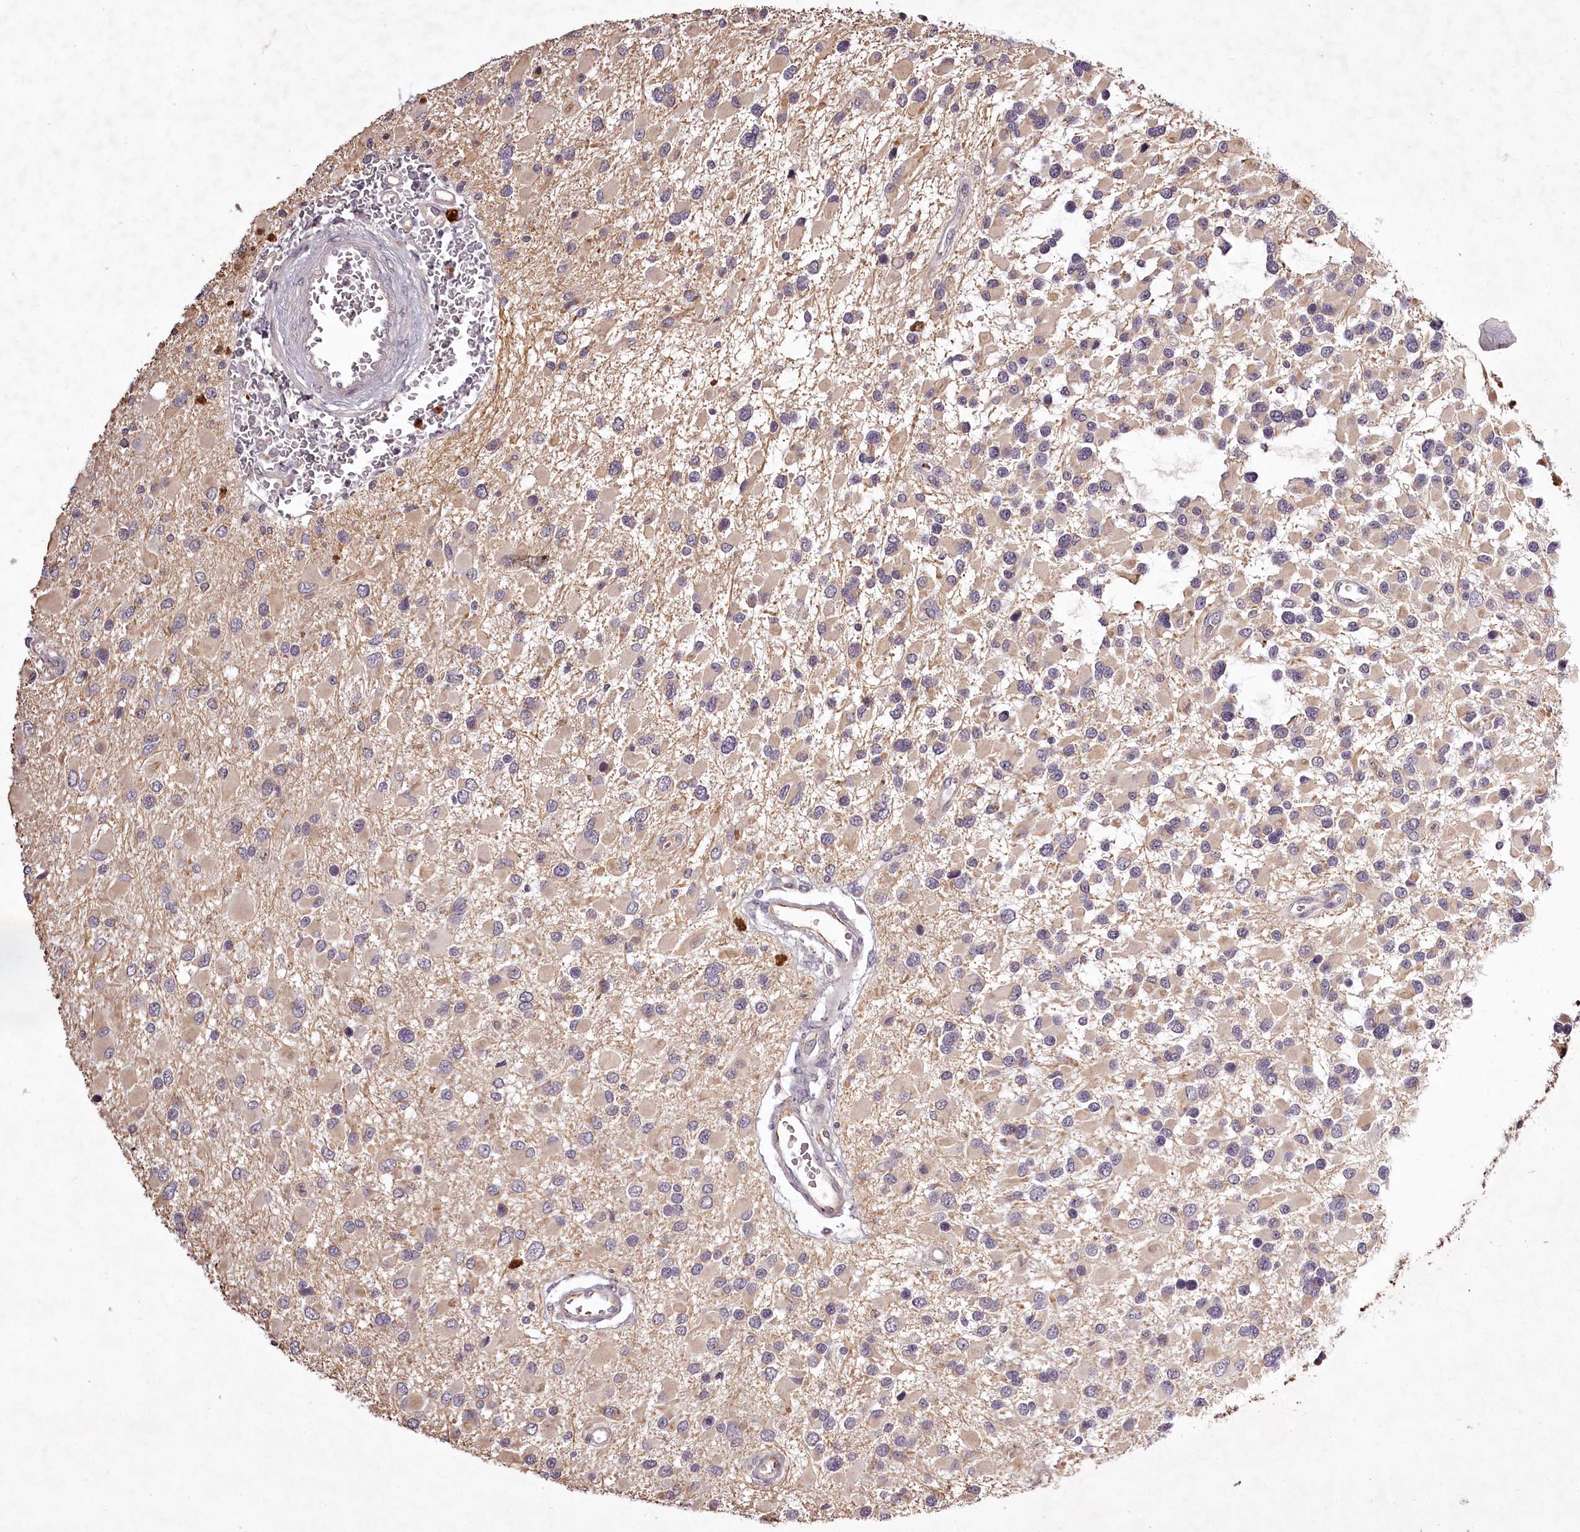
{"staining": {"intensity": "negative", "quantity": "none", "location": "none"}, "tissue": "glioma", "cell_type": "Tumor cells", "image_type": "cancer", "snomed": [{"axis": "morphology", "description": "Glioma, malignant, High grade"}, {"axis": "topography", "description": "Brain"}], "caption": "Immunohistochemistry image of neoplastic tissue: malignant glioma (high-grade) stained with DAB reveals no significant protein positivity in tumor cells.", "gene": "RBMXL2", "patient": {"sex": "male", "age": 53}}